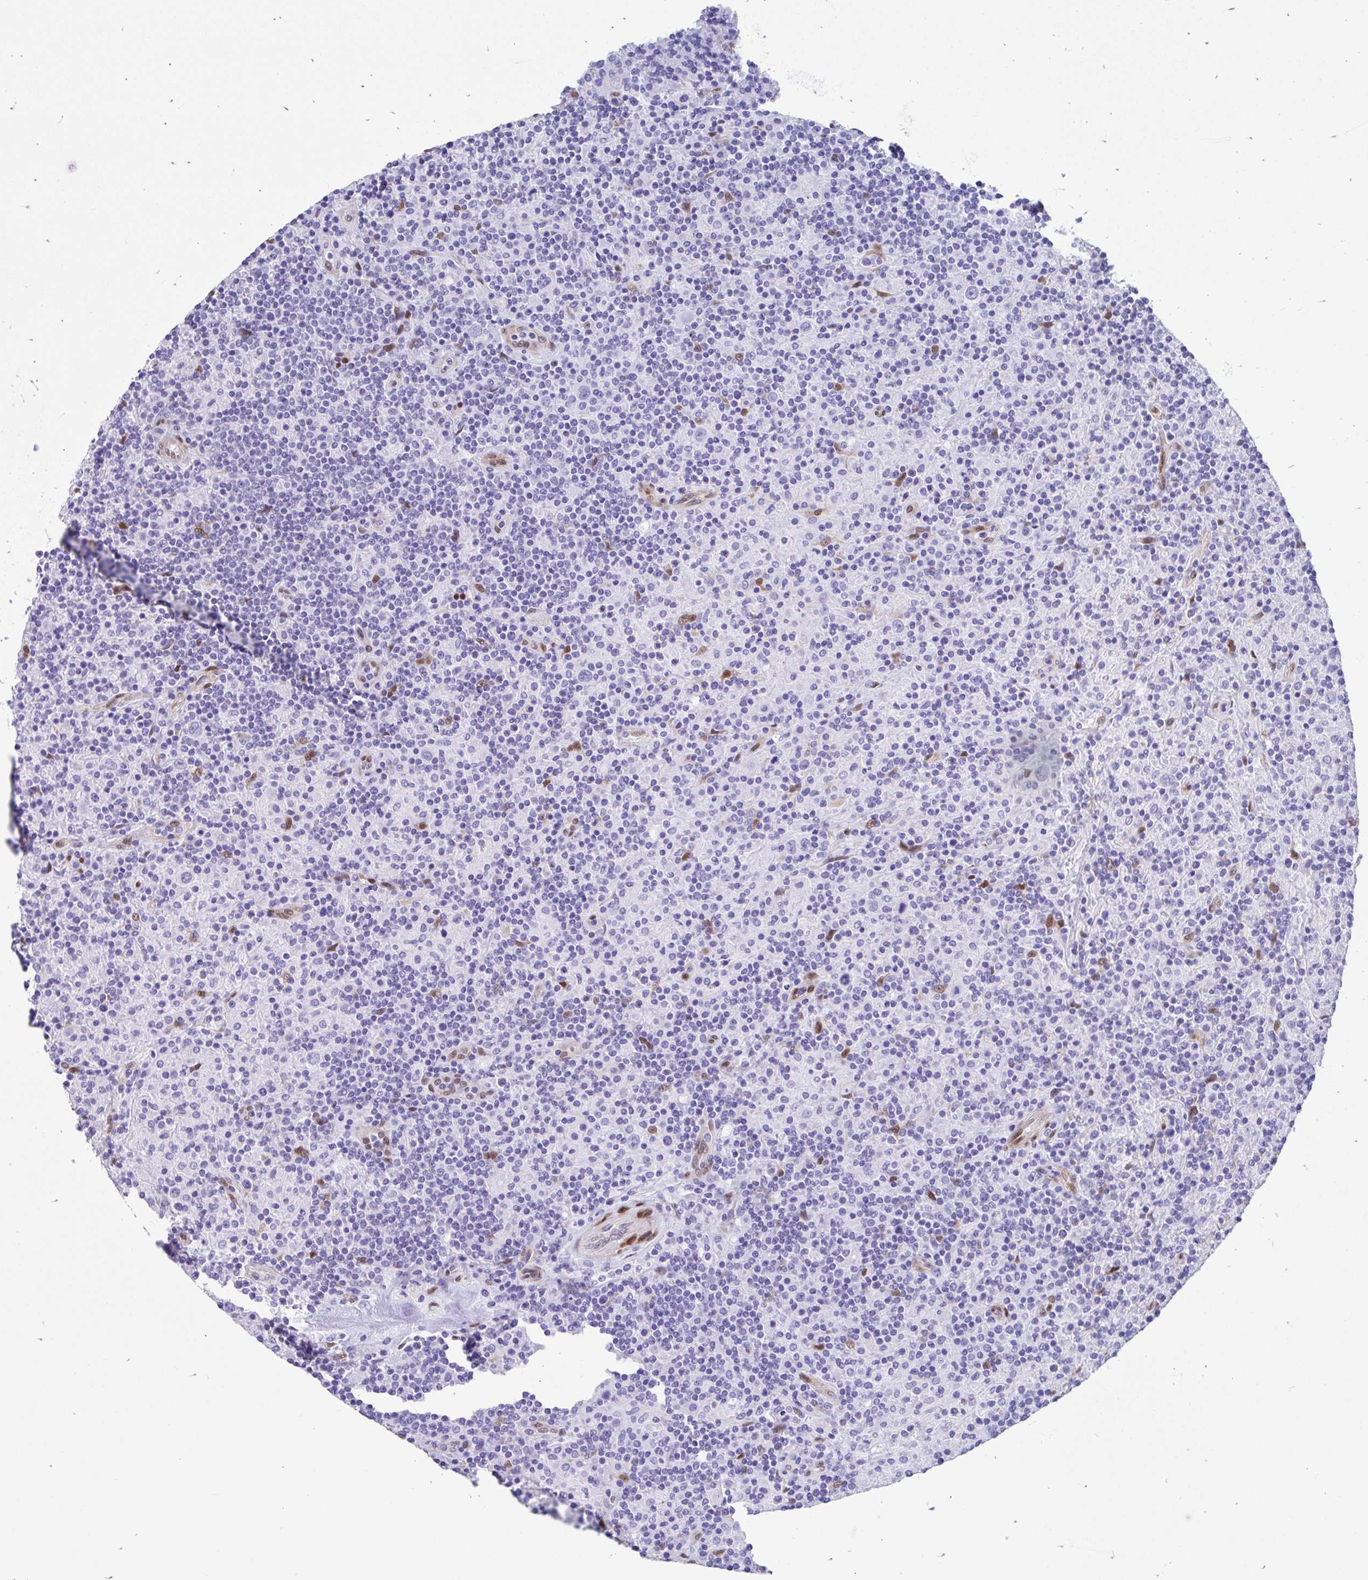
{"staining": {"intensity": "negative", "quantity": "none", "location": "none"}, "tissue": "lymphoma", "cell_type": "Tumor cells", "image_type": "cancer", "snomed": [{"axis": "morphology", "description": "Hodgkin's disease, NOS"}, {"axis": "topography", "description": "Lymph node"}], "caption": "DAB (3,3'-diaminobenzidine) immunohistochemical staining of lymphoma displays no significant staining in tumor cells. (DAB (3,3'-diaminobenzidine) IHC with hematoxylin counter stain).", "gene": "RBPMS", "patient": {"sex": "male", "age": 70}}